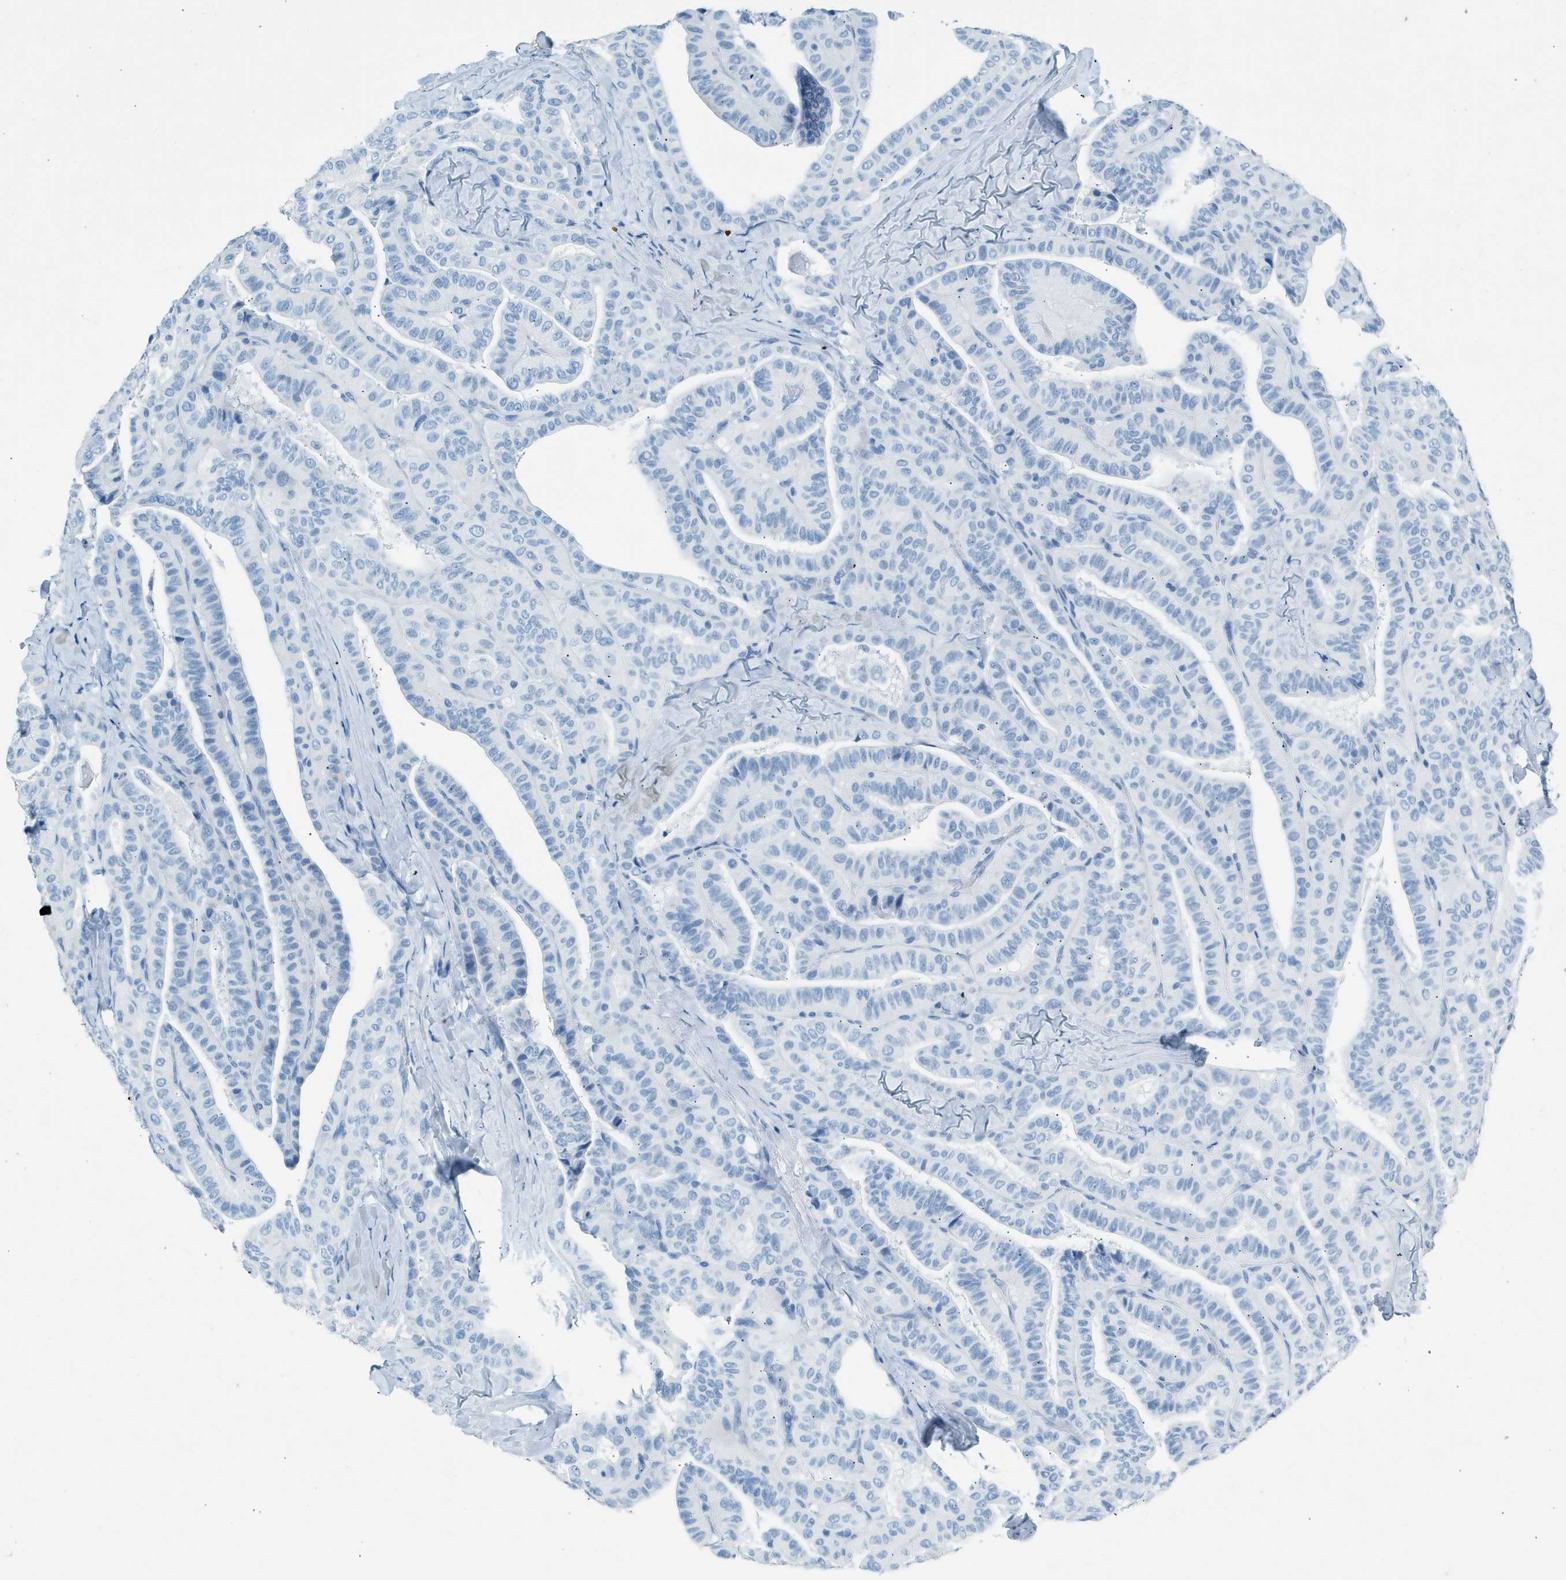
{"staining": {"intensity": "negative", "quantity": "none", "location": "none"}, "tissue": "thyroid cancer", "cell_type": "Tumor cells", "image_type": "cancer", "snomed": [{"axis": "morphology", "description": "Papillary adenocarcinoma, NOS"}, {"axis": "topography", "description": "Thyroid gland"}], "caption": "Protein analysis of thyroid cancer (papillary adenocarcinoma) demonstrates no significant expression in tumor cells. (DAB (3,3'-diaminobenzidine) immunohistochemistry (IHC) visualized using brightfield microscopy, high magnification).", "gene": "HHATL", "patient": {"sex": "male", "age": 77}}